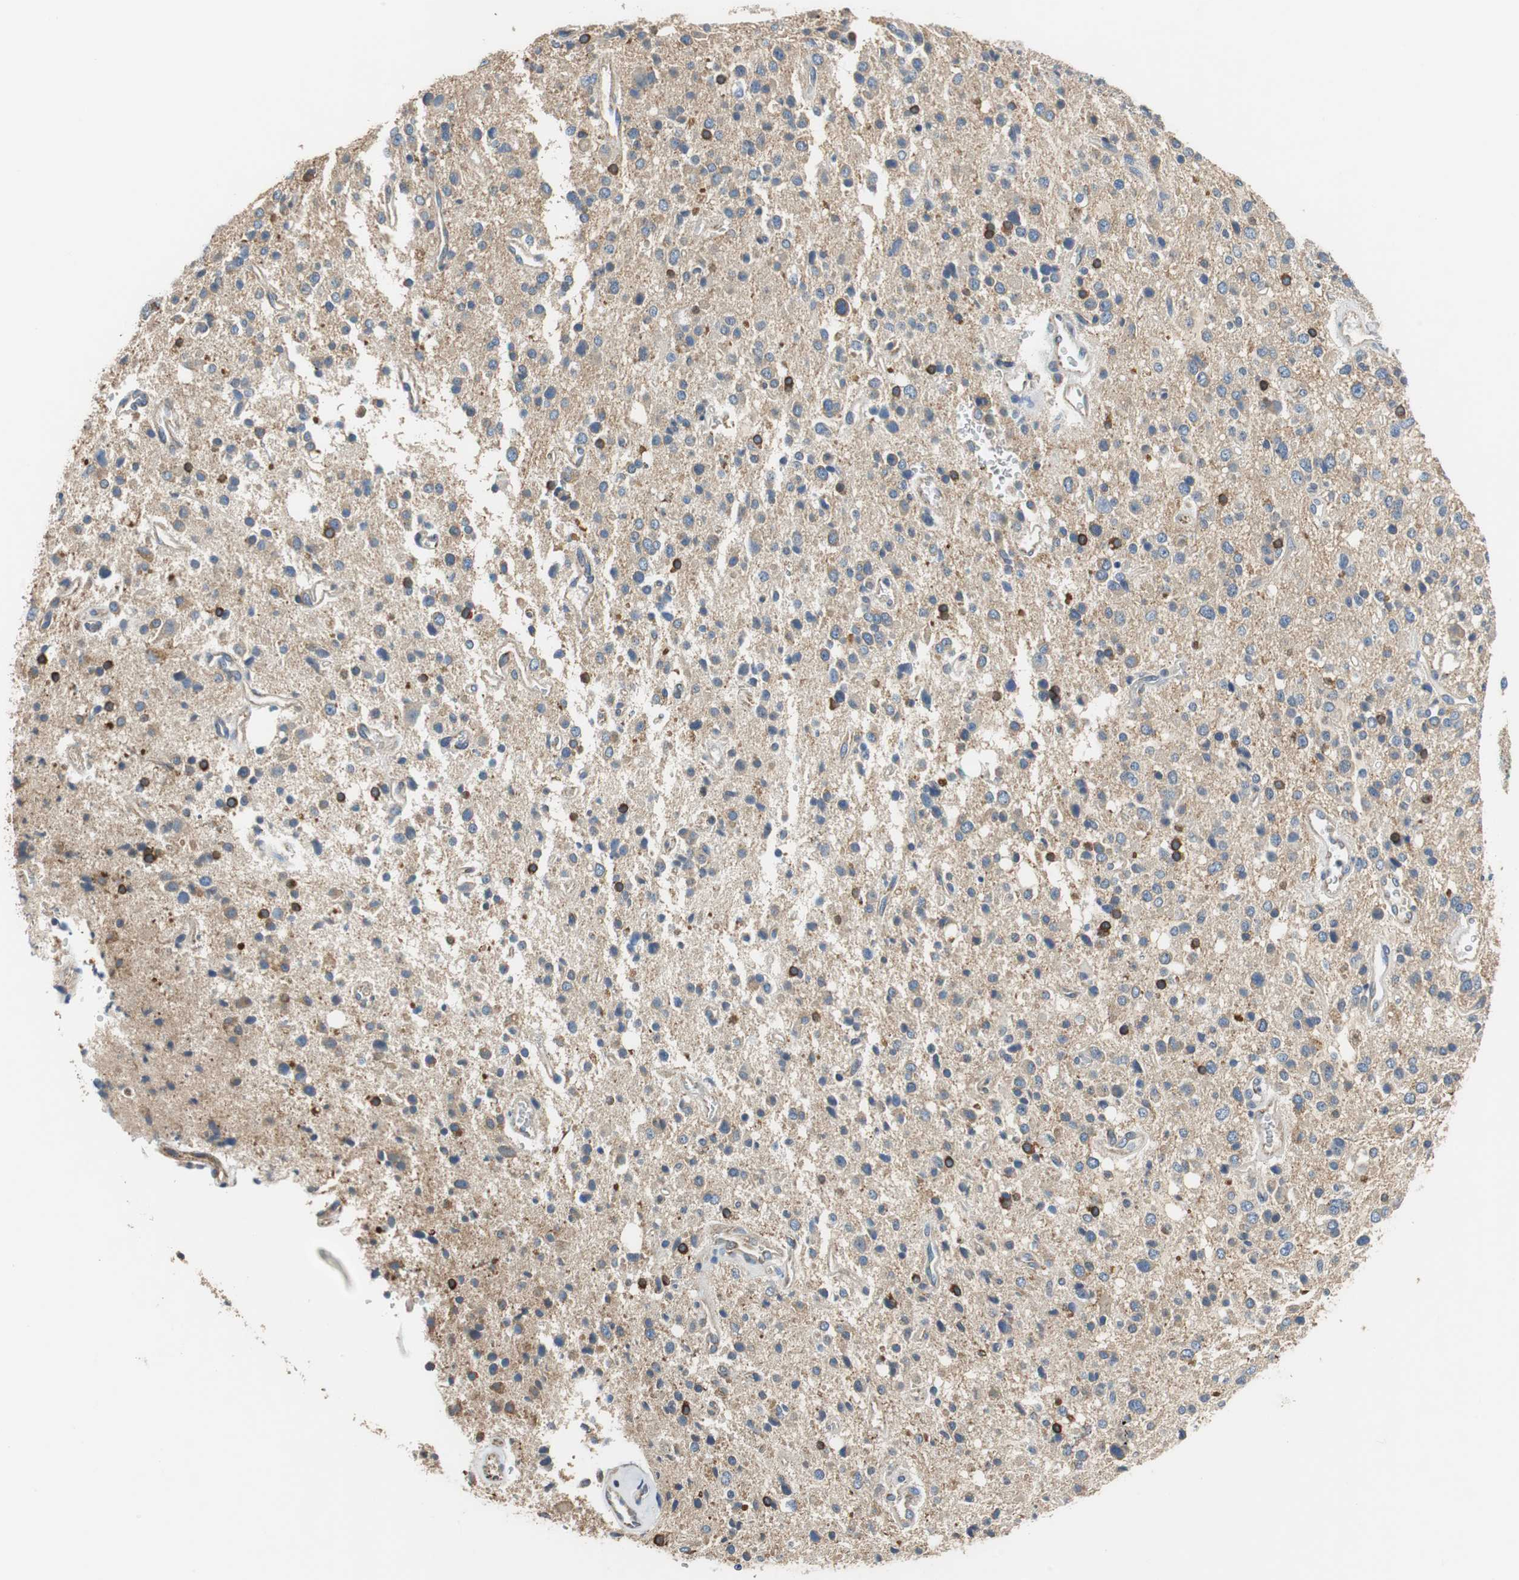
{"staining": {"intensity": "moderate", "quantity": ">75%", "location": "cytoplasmic/membranous"}, "tissue": "glioma", "cell_type": "Tumor cells", "image_type": "cancer", "snomed": [{"axis": "morphology", "description": "Glioma, malignant, High grade"}, {"axis": "topography", "description": "Brain"}], "caption": "There is medium levels of moderate cytoplasmic/membranous positivity in tumor cells of malignant glioma (high-grade), as demonstrated by immunohistochemical staining (brown color).", "gene": "GSTK1", "patient": {"sex": "male", "age": 47}}